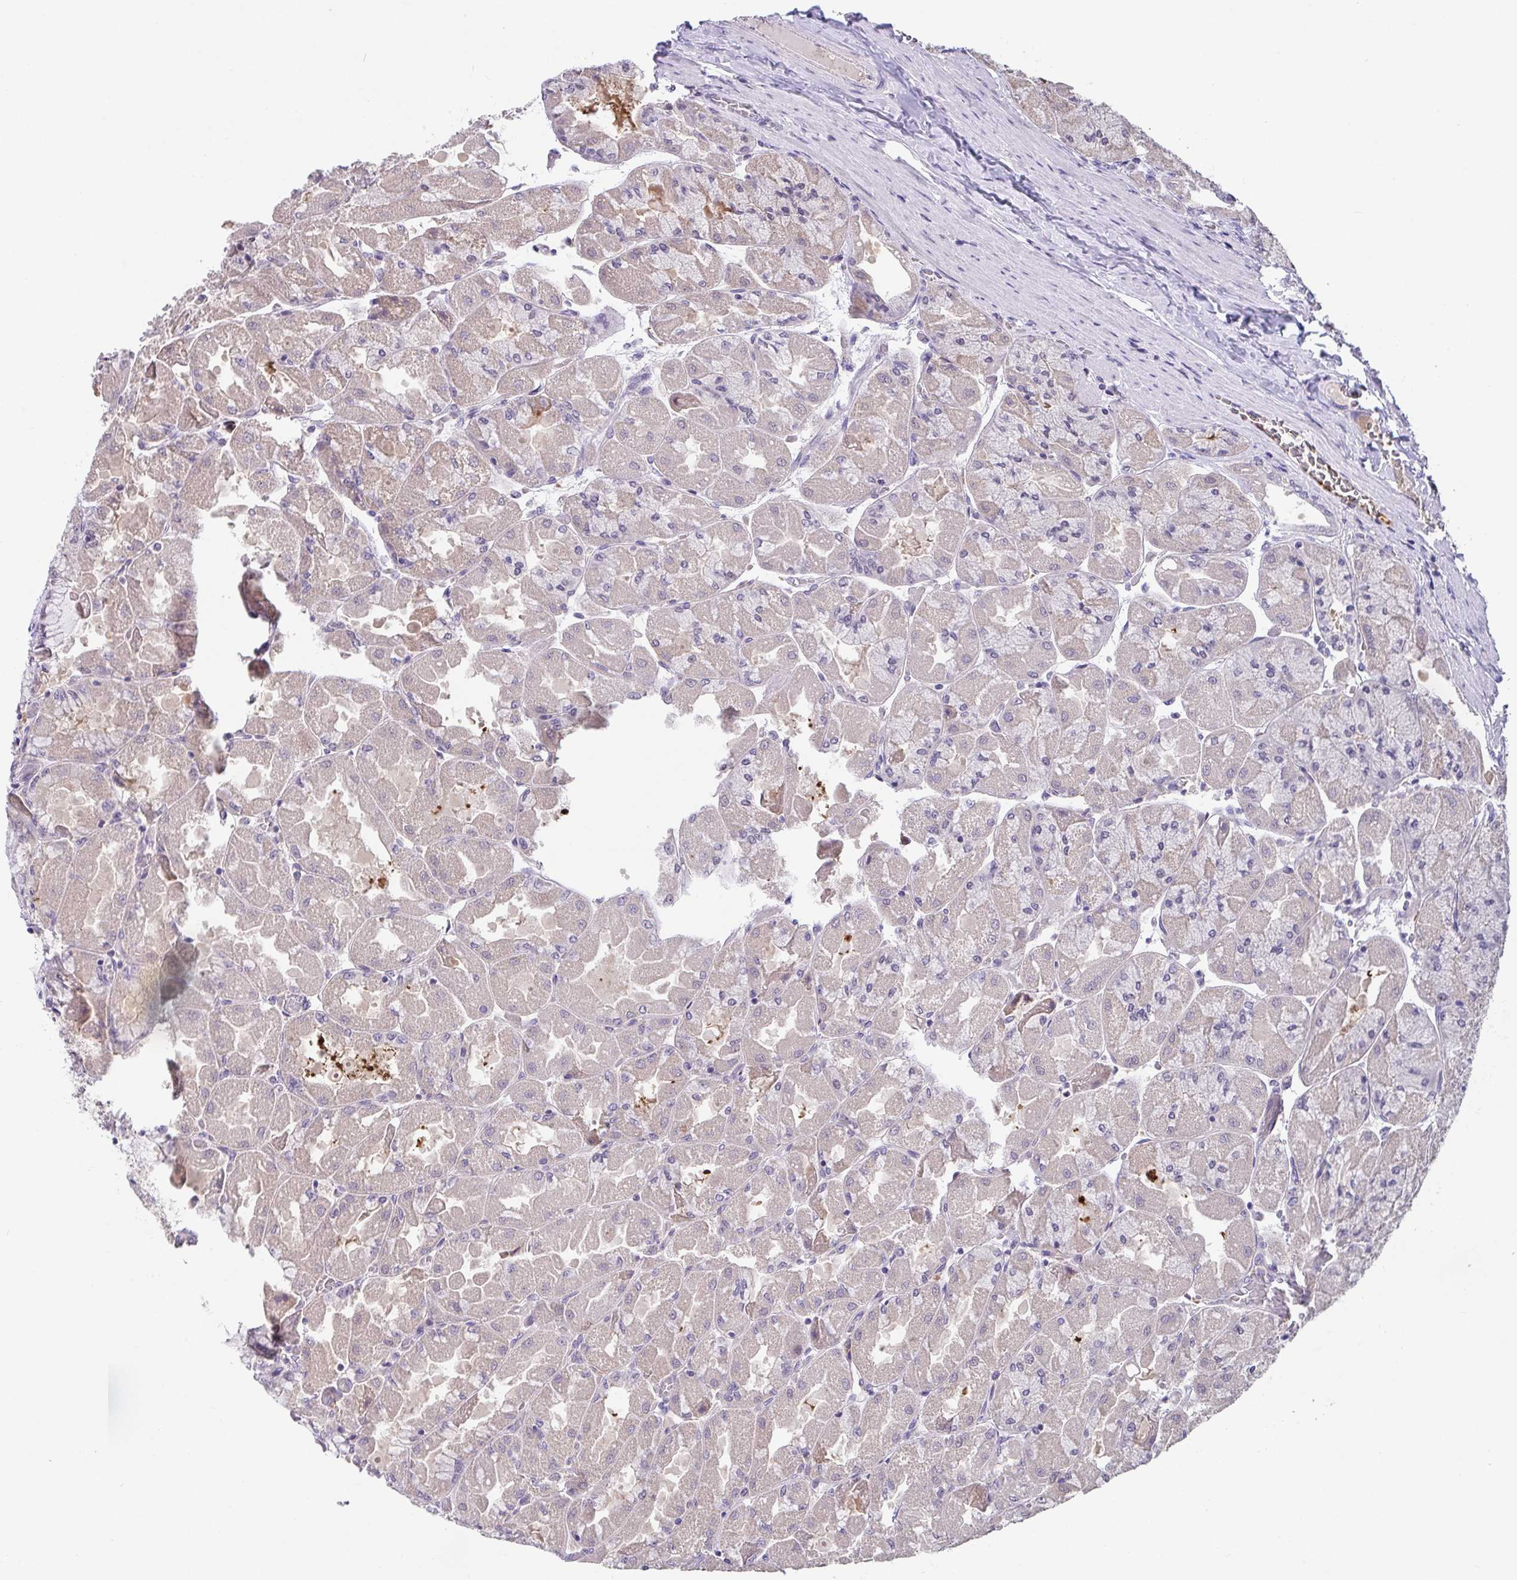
{"staining": {"intensity": "weak", "quantity": "<25%", "location": "nuclear"}, "tissue": "stomach", "cell_type": "Glandular cells", "image_type": "normal", "snomed": [{"axis": "morphology", "description": "Normal tissue, NOS"}, {"axis": "topography", "description": "Stomach"}], "caption": "An IHC histopathology image of benign stomach is shown. There is no staining in glandular cells of stomach. (IHC, brightfield microscopy, high magnification).", "gene": "GLTPD2", "patient": {"sex": "female", "age": 61}}